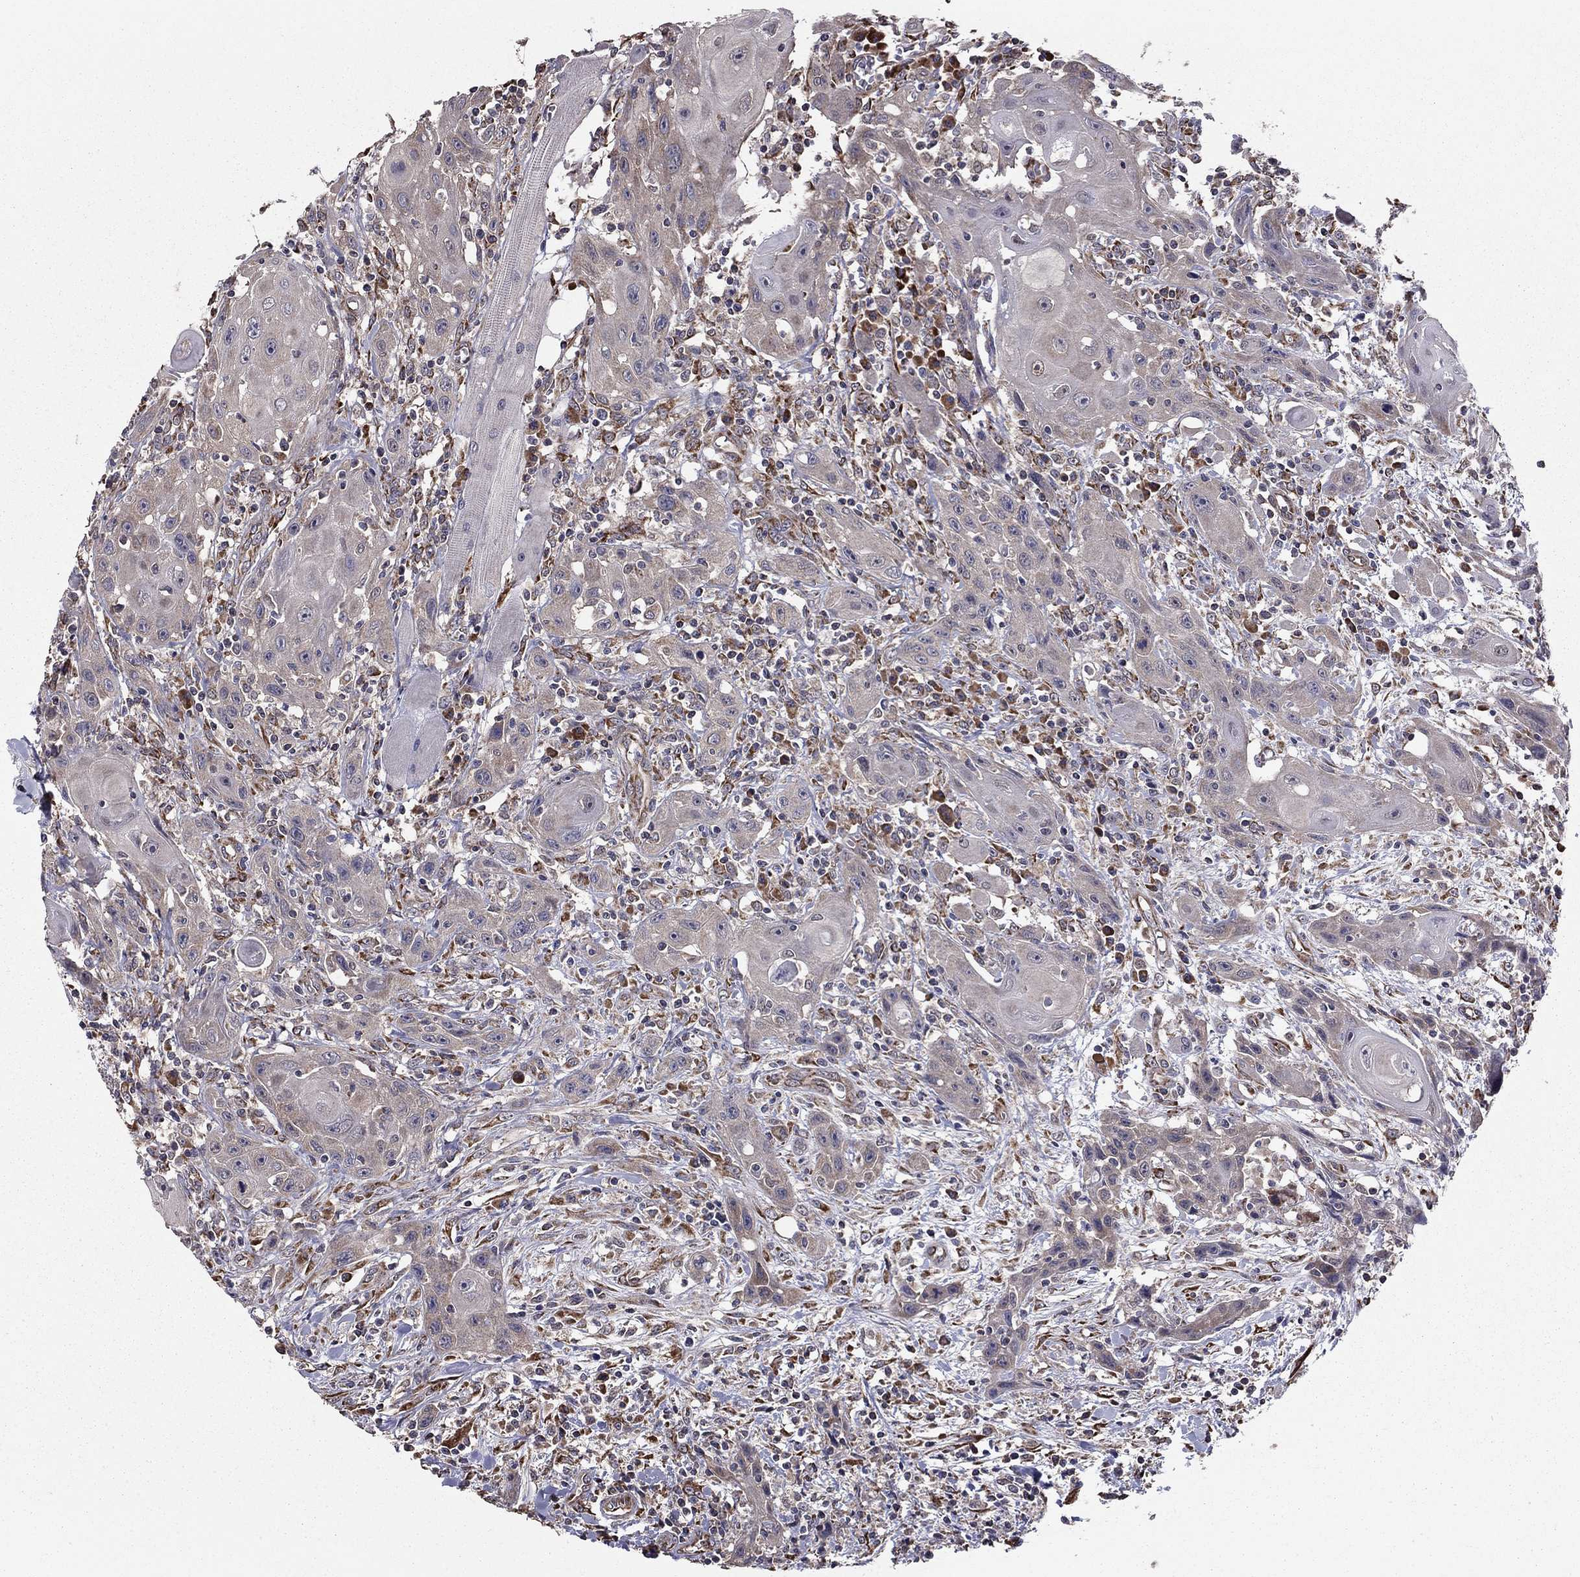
{"staining": {"intensity": "negative", "quantity": "none", "location": "none"}, "tissue": "head and neck cancer", "cell_type": "Tumor cells", "image_type": "cancer", "snomed": [{"axis": "morphology", "description": "Normal tissue, NOS"}, {"axis": "morphology", "description": "Squamous cell carcinoma, NOS"}, {"axis": "topography", "description": "Oral tissue"}, {"axis": "topography", "description": "Head-Neck"}], "caption": "DAB (3,3'-diaminobenzidine) immunohistochemical staining of human head and neck cancer demonstrates no significant expression in tumor cells.", "gene": "NKIRAS1", "patient": {"sex": "male", "age": 71}}